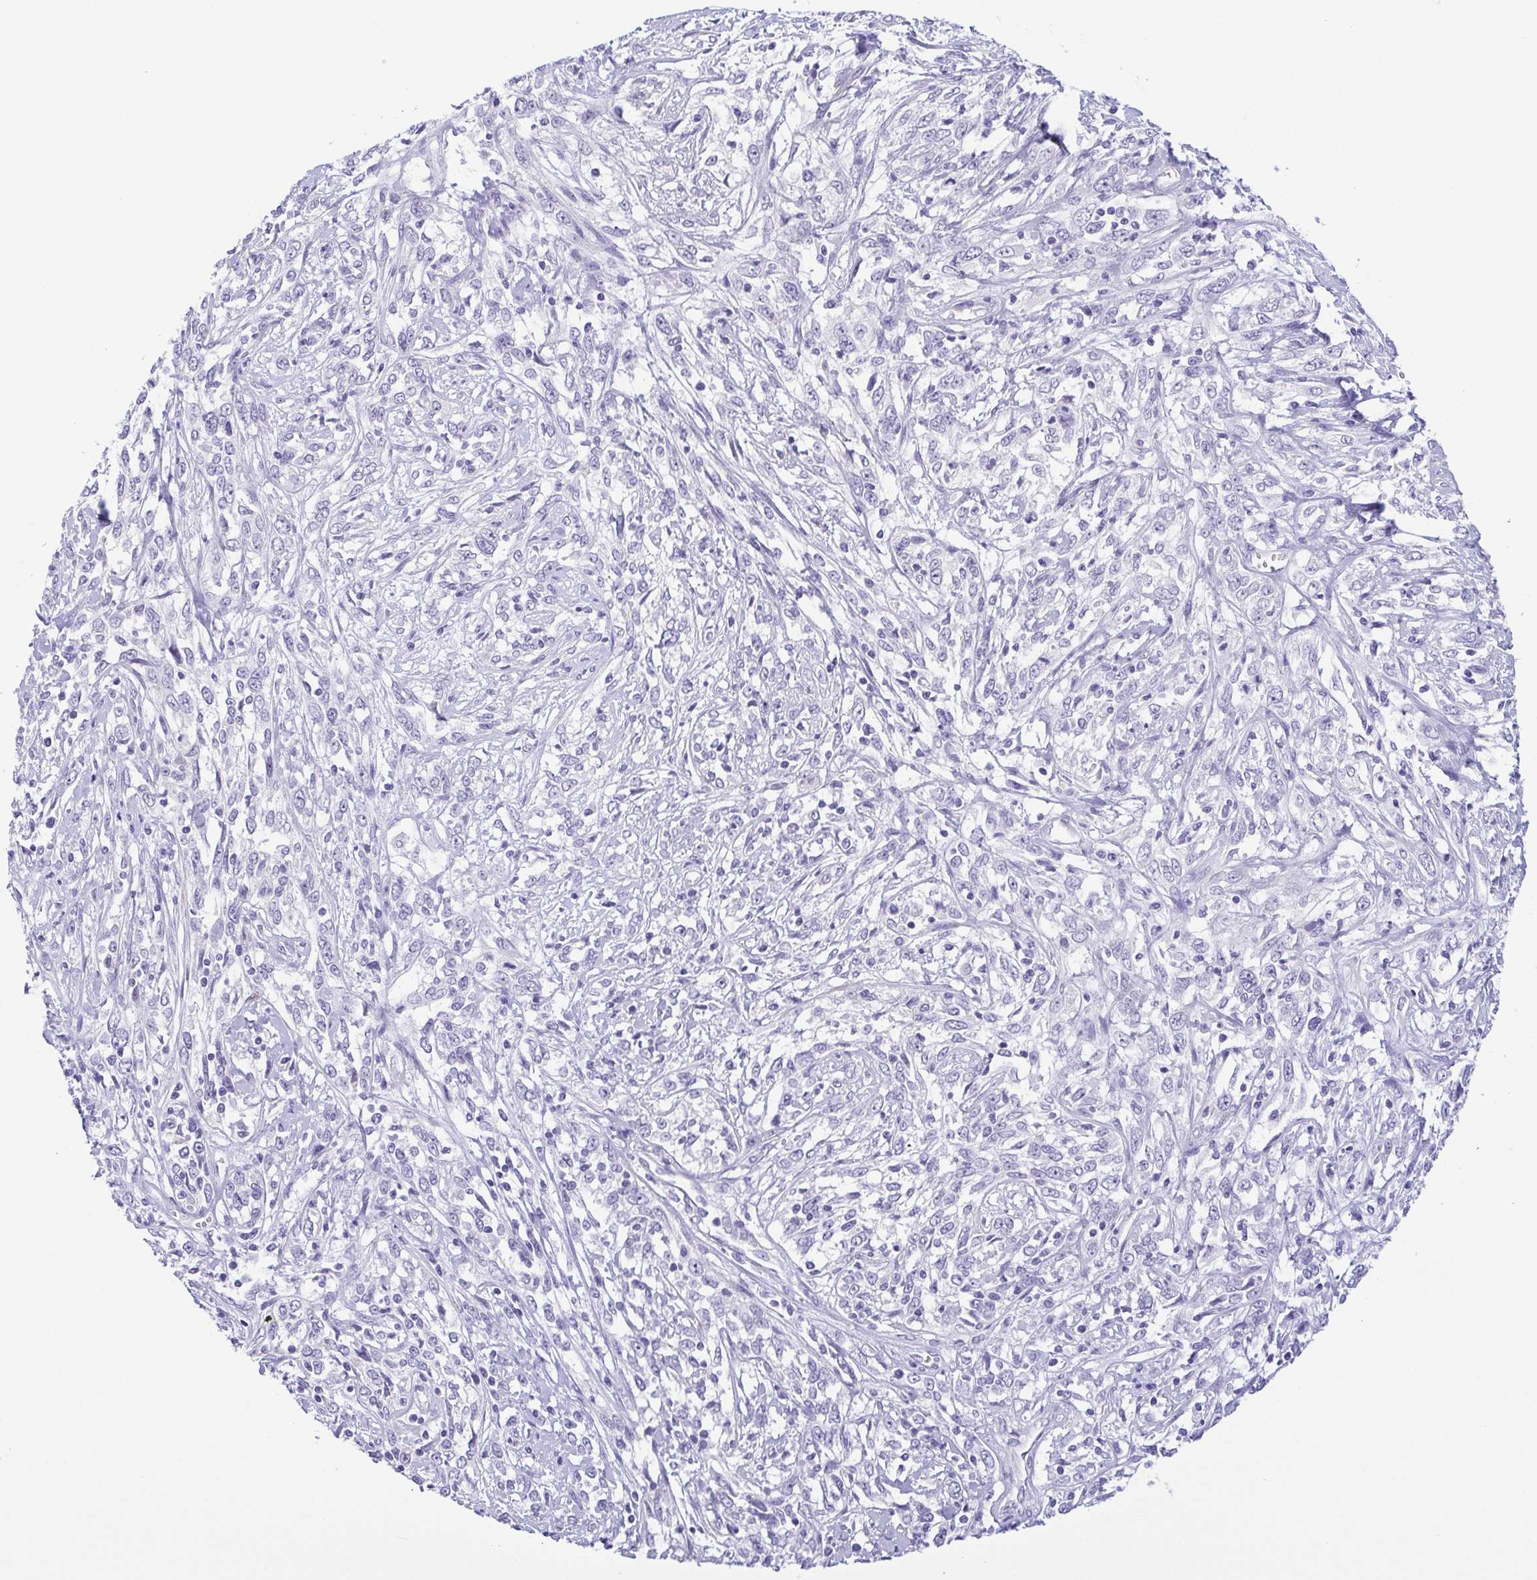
{"staining": {"intensity": "weak", "quantity": "<25%", "location": "nuclear"}, "tissue": "cervical cancer", "cell_type": "Tumor cells", "image_type": "cancer", "snomed": [{"axis": "morphology", "description": "Adenocarcinoma, NOS"}, {"axis": "topography", "description": "Cervix"}], "caption": "The micrograph reveals no significant staining in tumor cells of adenocarcinoma (cervical).", "gene": "MYL7", "patient": {"sex": "female", "age": 40}}